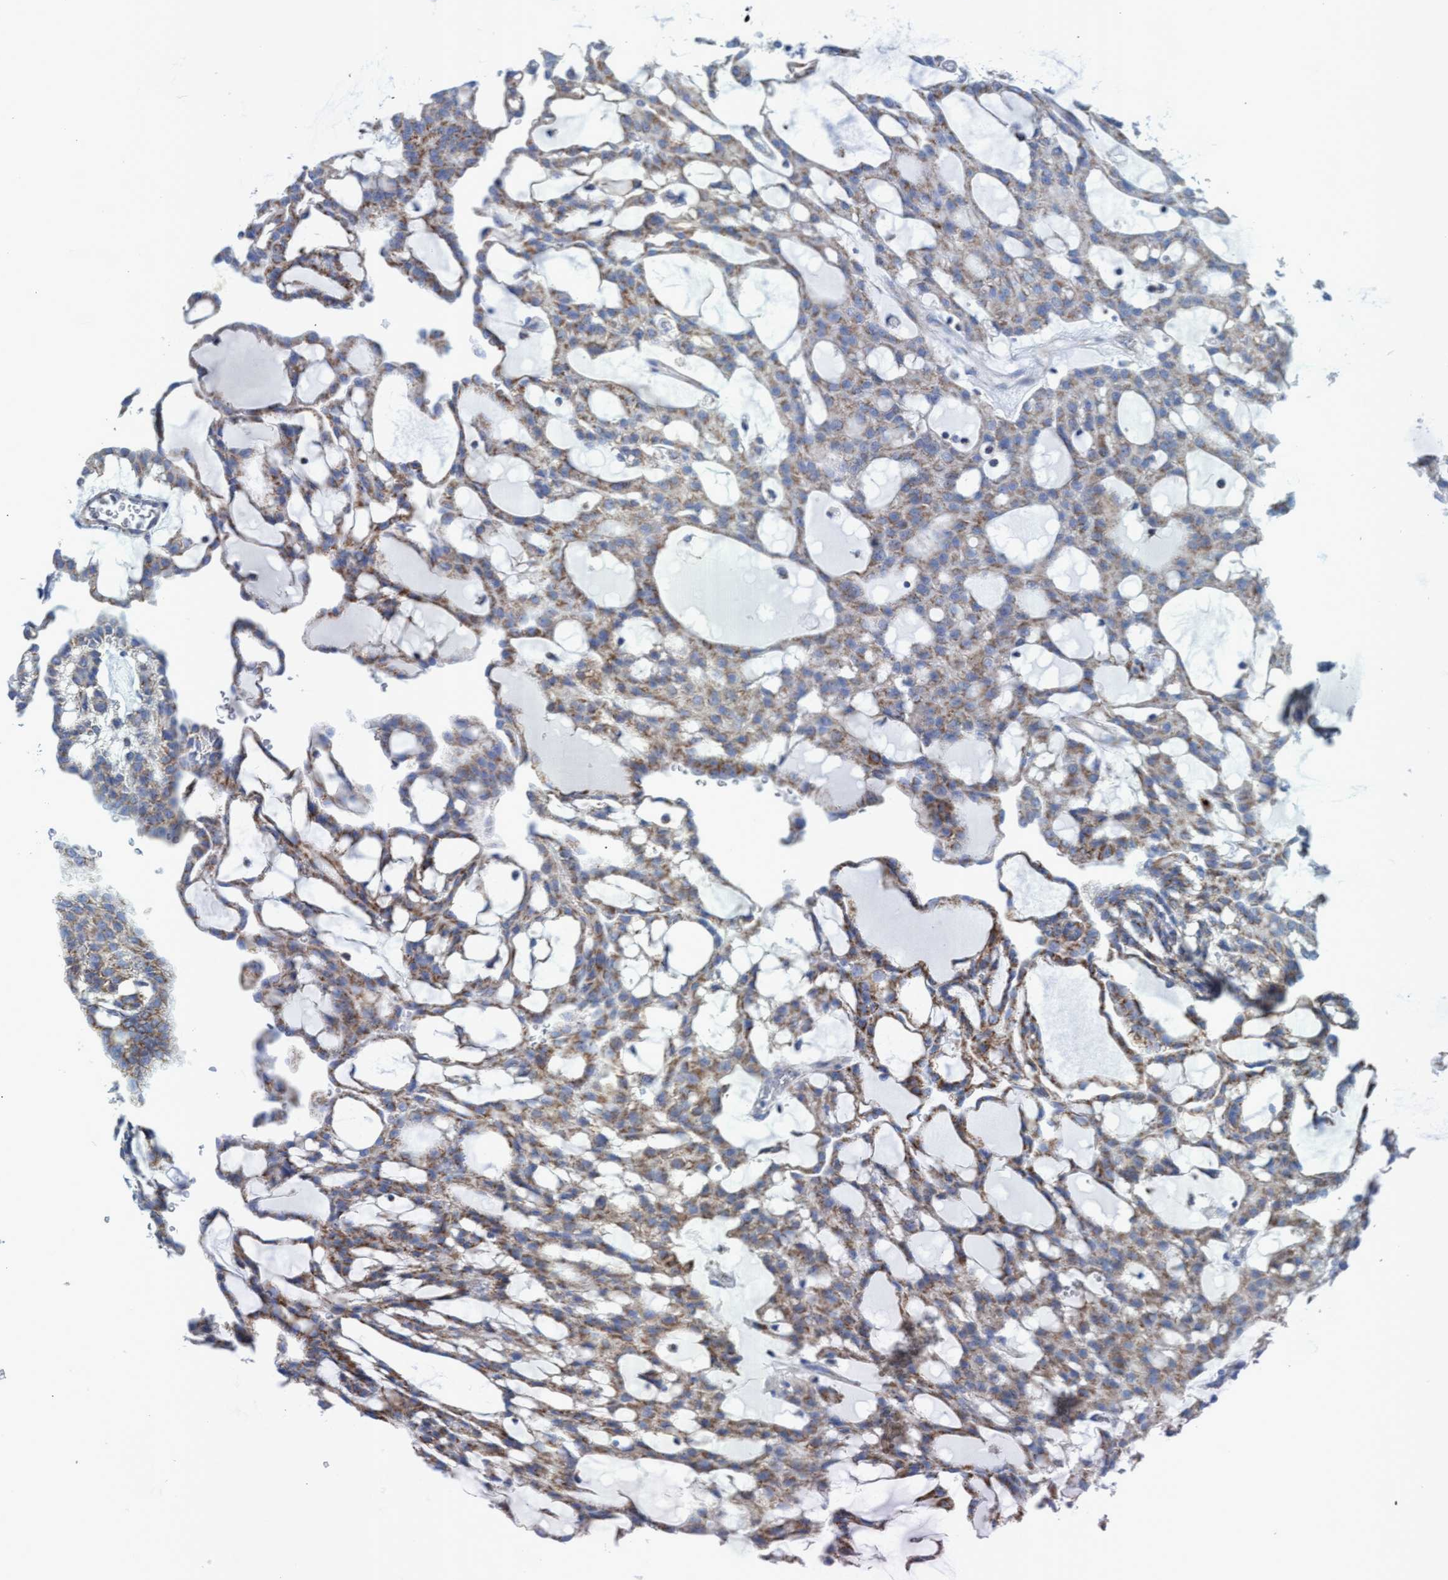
{"staining": {"intensity": "moderate", "quantity": ">75%", "location": "cytoplasmic/membranous"}, "tissue": "renal cancer", "cell_type": "Tumor cells", "image_type": "cancer", "snomed": [{"axis": "morphology", "description": "Adenocarcinoma, NOS"}, {"axis": "topography", "description": "Kidney"}], "caption": "The image shows immunohistochemical staining of adenocarcinoma (renal). There is moderate cytoplasmic/membranous expression is identified in about >75% of tumor cells. The staining is performed using DAB (3,3'-diaminobenzidine) brown chromogen to label protein expression. The nuclei are counter-stained blue using hematoxylin.", "gene": "GGA3", "patient": {"sex": "male", "age": 63}}